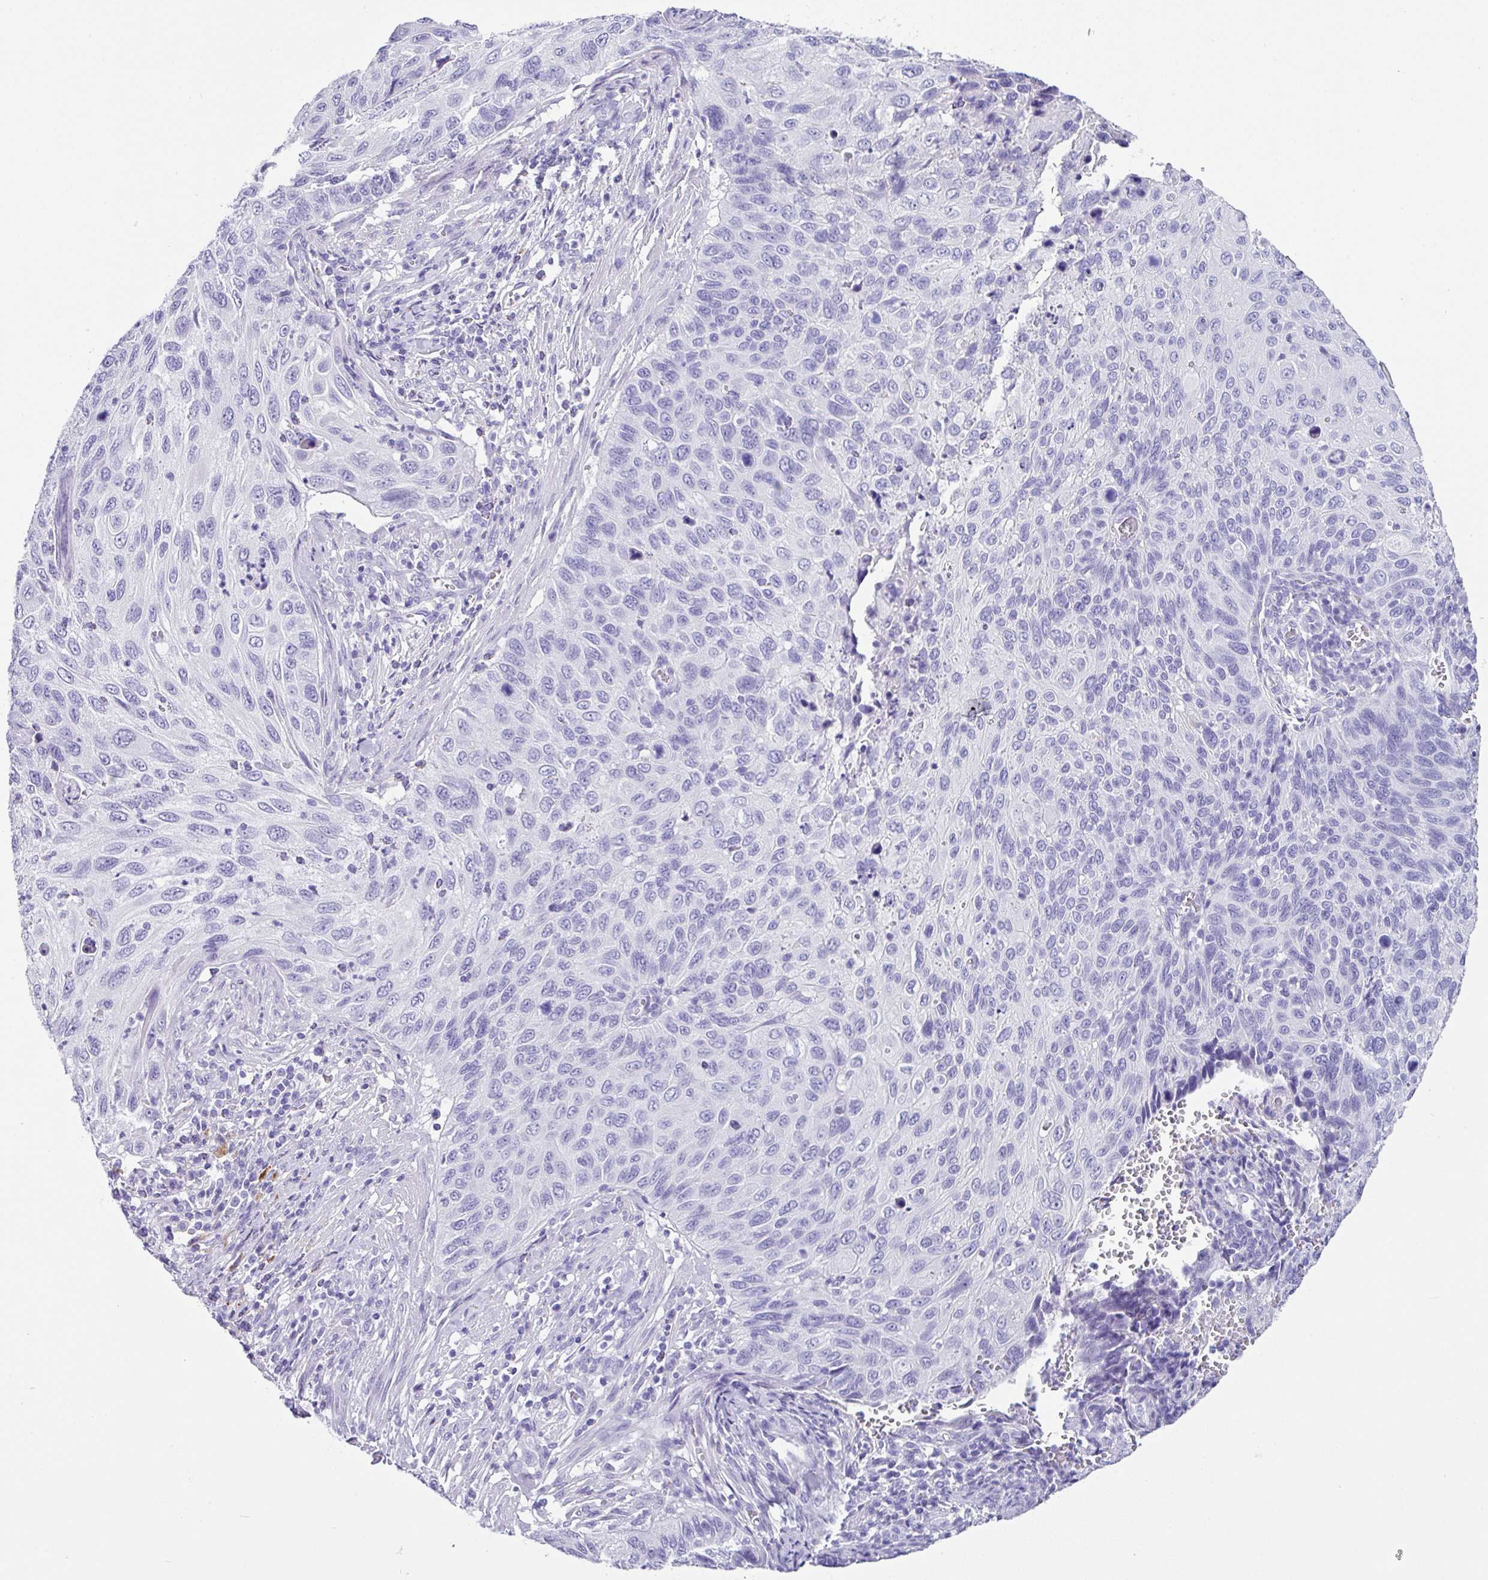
{"staining": {"intensity": "negative", "quantity": "none", "location": "none"}, "tissue": "cervical cancer", "cell_type": "Tumor cells", "image_type": "cancer", "snomed": [{"axis": "morphology", "description": "Squamous cell carcinoma, NOS"}, {"axis": "topography", "description": "Cervix"}], "caption": "A micrograph of cervical squamous cell carcinoma stained for a protein exhibits no brown staining in tumor cells.", "gene": "ZG16", "patient": {"sex": "female", "age": 70}}